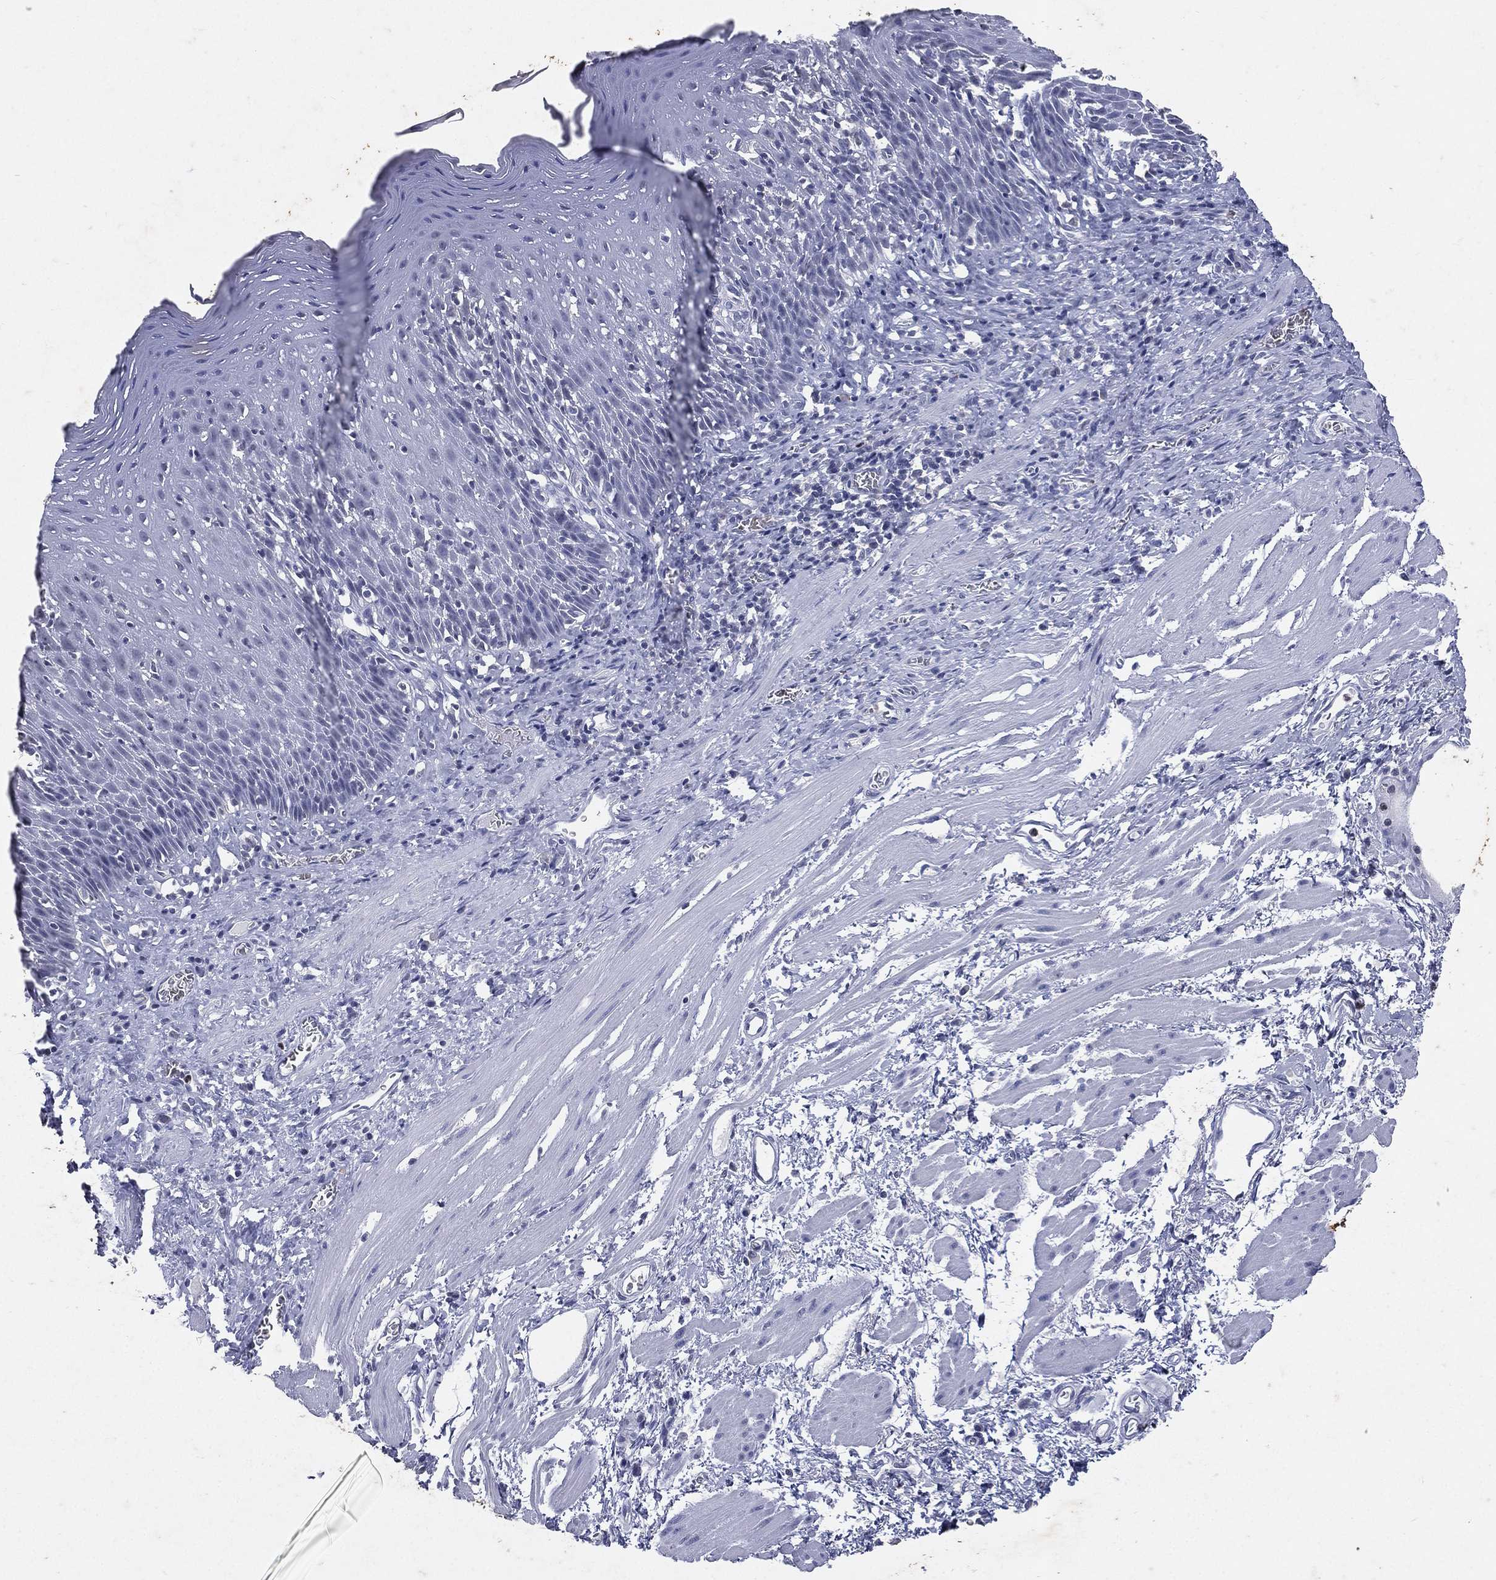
{"staining": {"intensity": "negative", "quantity": "none", "location": "none"}, "tissue": "esophagus", "cell_type": "Squamous epithelial cells", "image_type": "normal", "snomed": [{"axis": "morphology", "description": "Normal tissue, NOS"}, {"axis": "morphology", "description": "Adenocarcinoma, NOS"}, {"axis": "topography", "description": "Esophagus"}, {"axis": "topography", "description": "Stomach, upper"}], "caption": "Immunohistochemistry (IHC) of normal esophagus exhibits no expression in squamous epithelial cells.", "gene": "SLC34A2", "patient": {"sex": "male", "age": 74}}